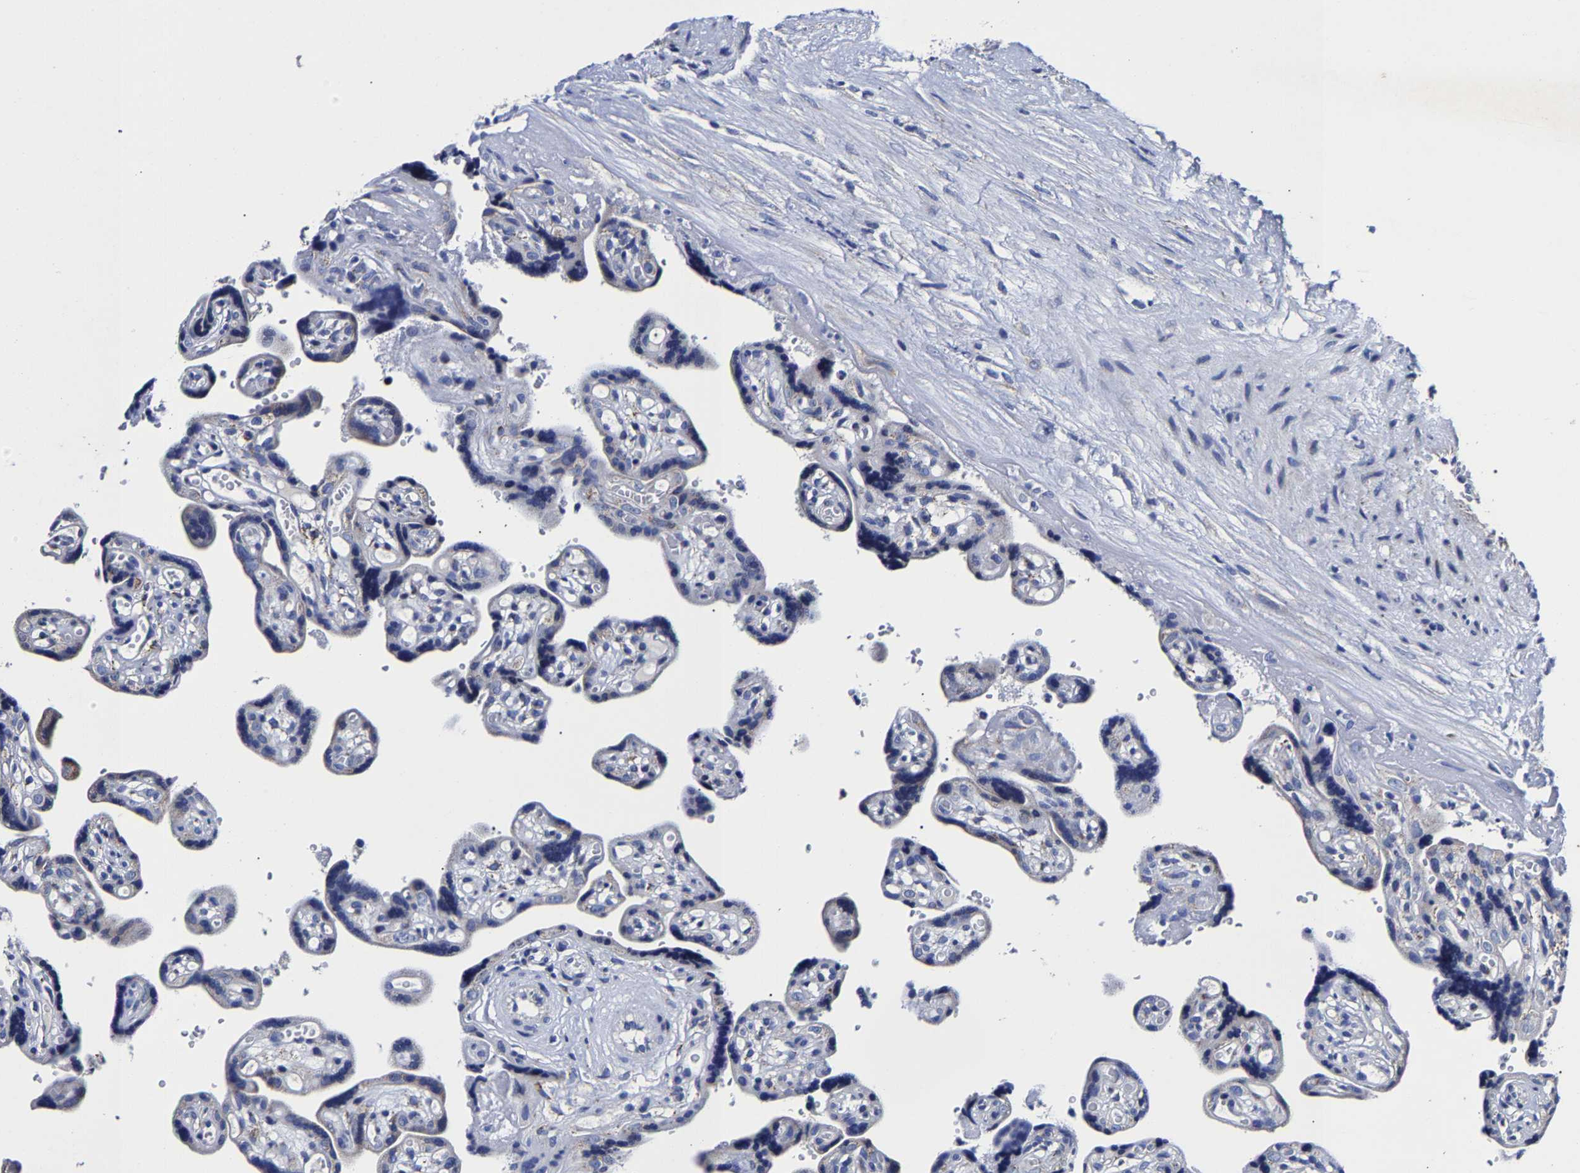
{"staining": {"intensity": "negative", "quantity": "none", "location": "none"}, "tissue": "placenta", "cell_type": "Trophoblastic cells", "image_type": "normal", "snomed": [{"axis": "morphology", "description": "Normal tissue, NOS"}, {"axis": "topography", "description": "Placenta"}], "caption": "DAB immunohistochemical staining of normal human placenta reveals no significant staining in trophoblastic cells. (DAB (3,3'-diaminobenzidine) immunohistochemistry with hematoxylin counter stain).", "gene": "AASS", "patient": {"sex": "female", "age": 30}}